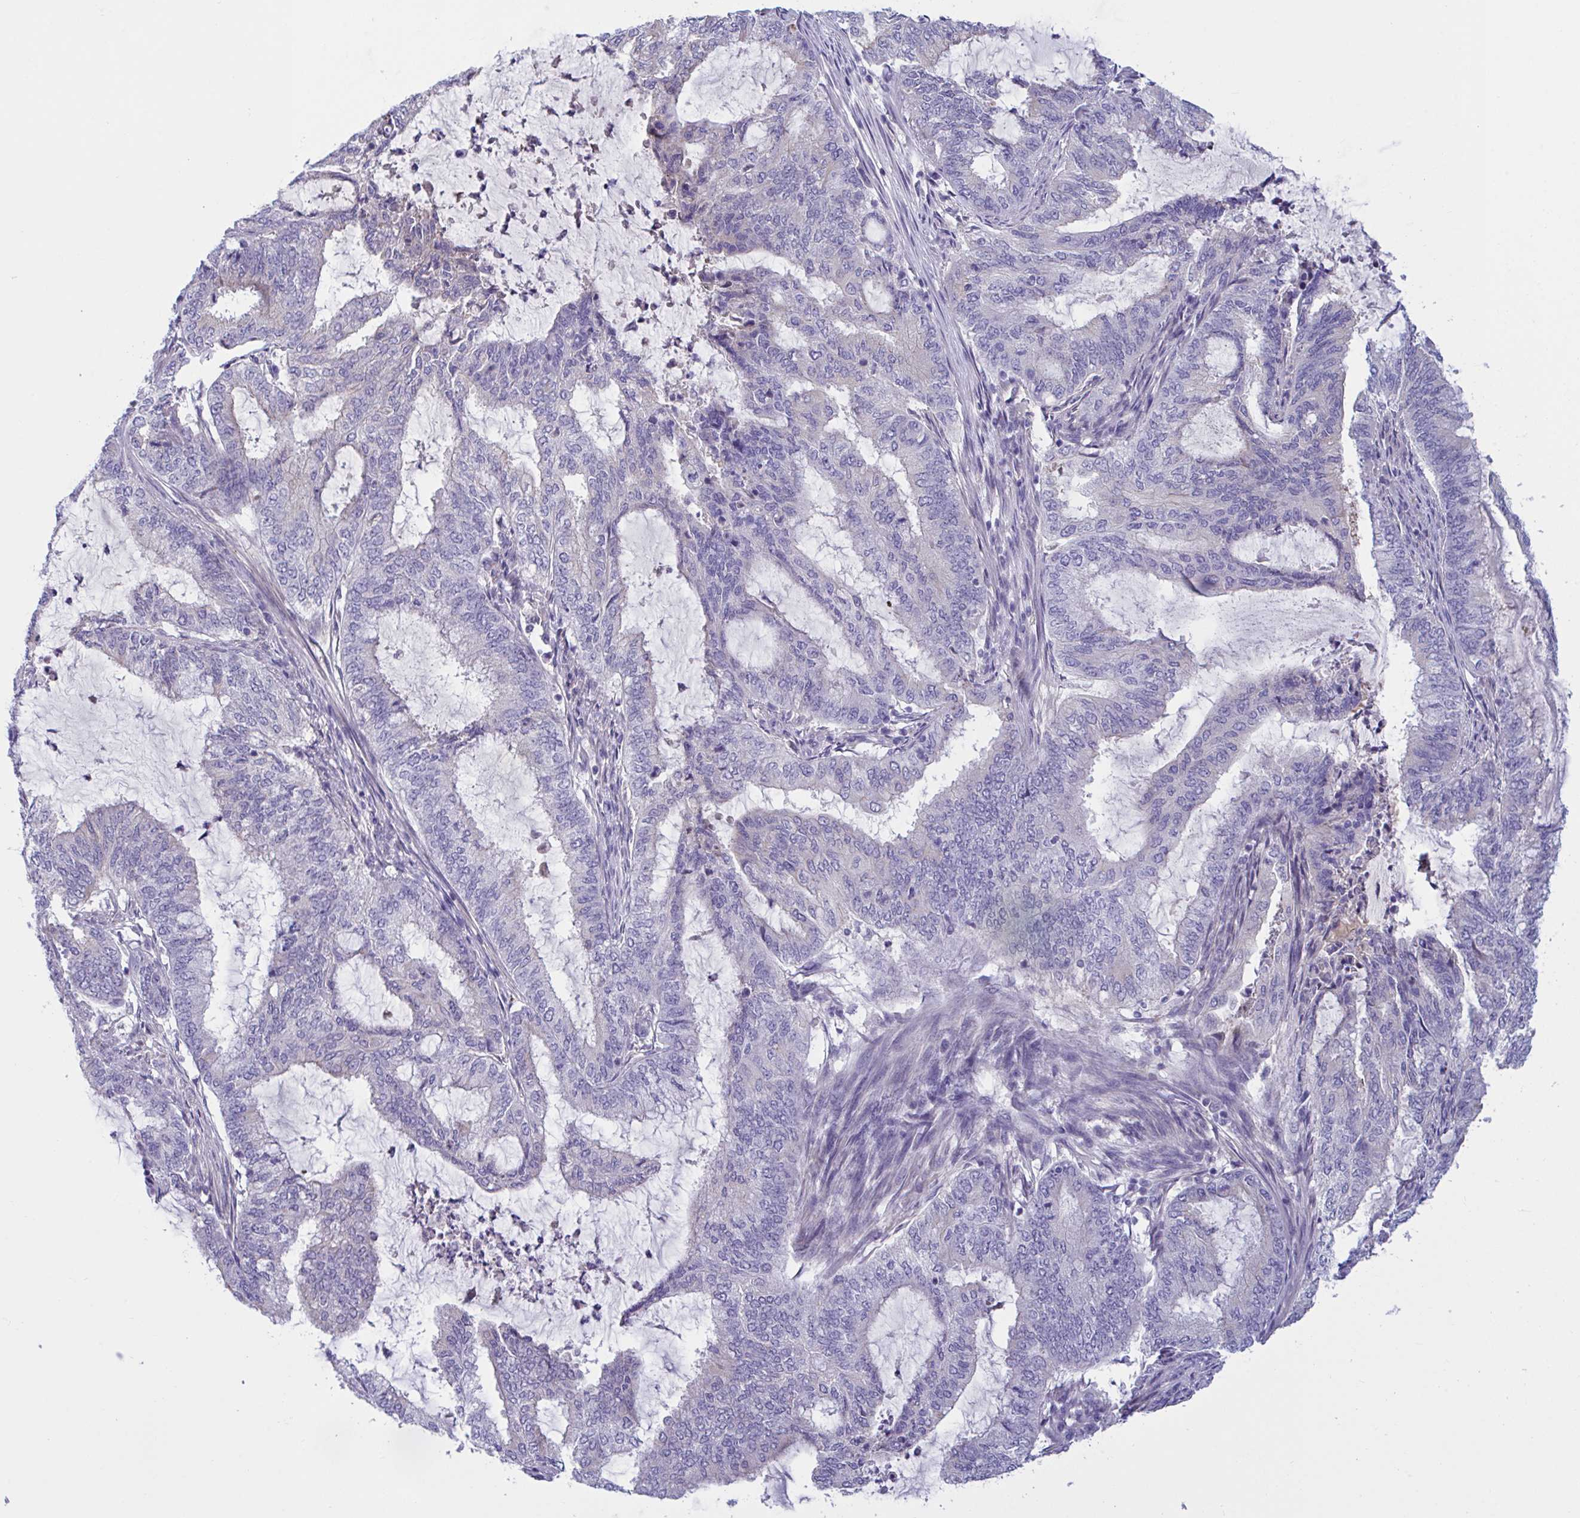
{"staining": {"intensity": "negative", "quantity": "none", "location": "none"}, "tissue": "endometrial cancer", "cell_type": "Tumor cells", "image_type": "cancer", "snomed": [{"axis": "morphology", "description": "Adenocarcinoma, NOS"}, {"axis": "topography", "description": "Endometrium"}], "caption": "IHC photomicrograph of neoplastic tissue: endometrial cancer stained with DAB displays no significant protein staining in tumor cells. (Stains: DAB immunohistochemistry (IHC) with hematoxylin counter stain, Microscopy: brightfield microscopy at high magnification).", "gene": "MS4A14", "patient": {"sex": "female", "age": 51}}